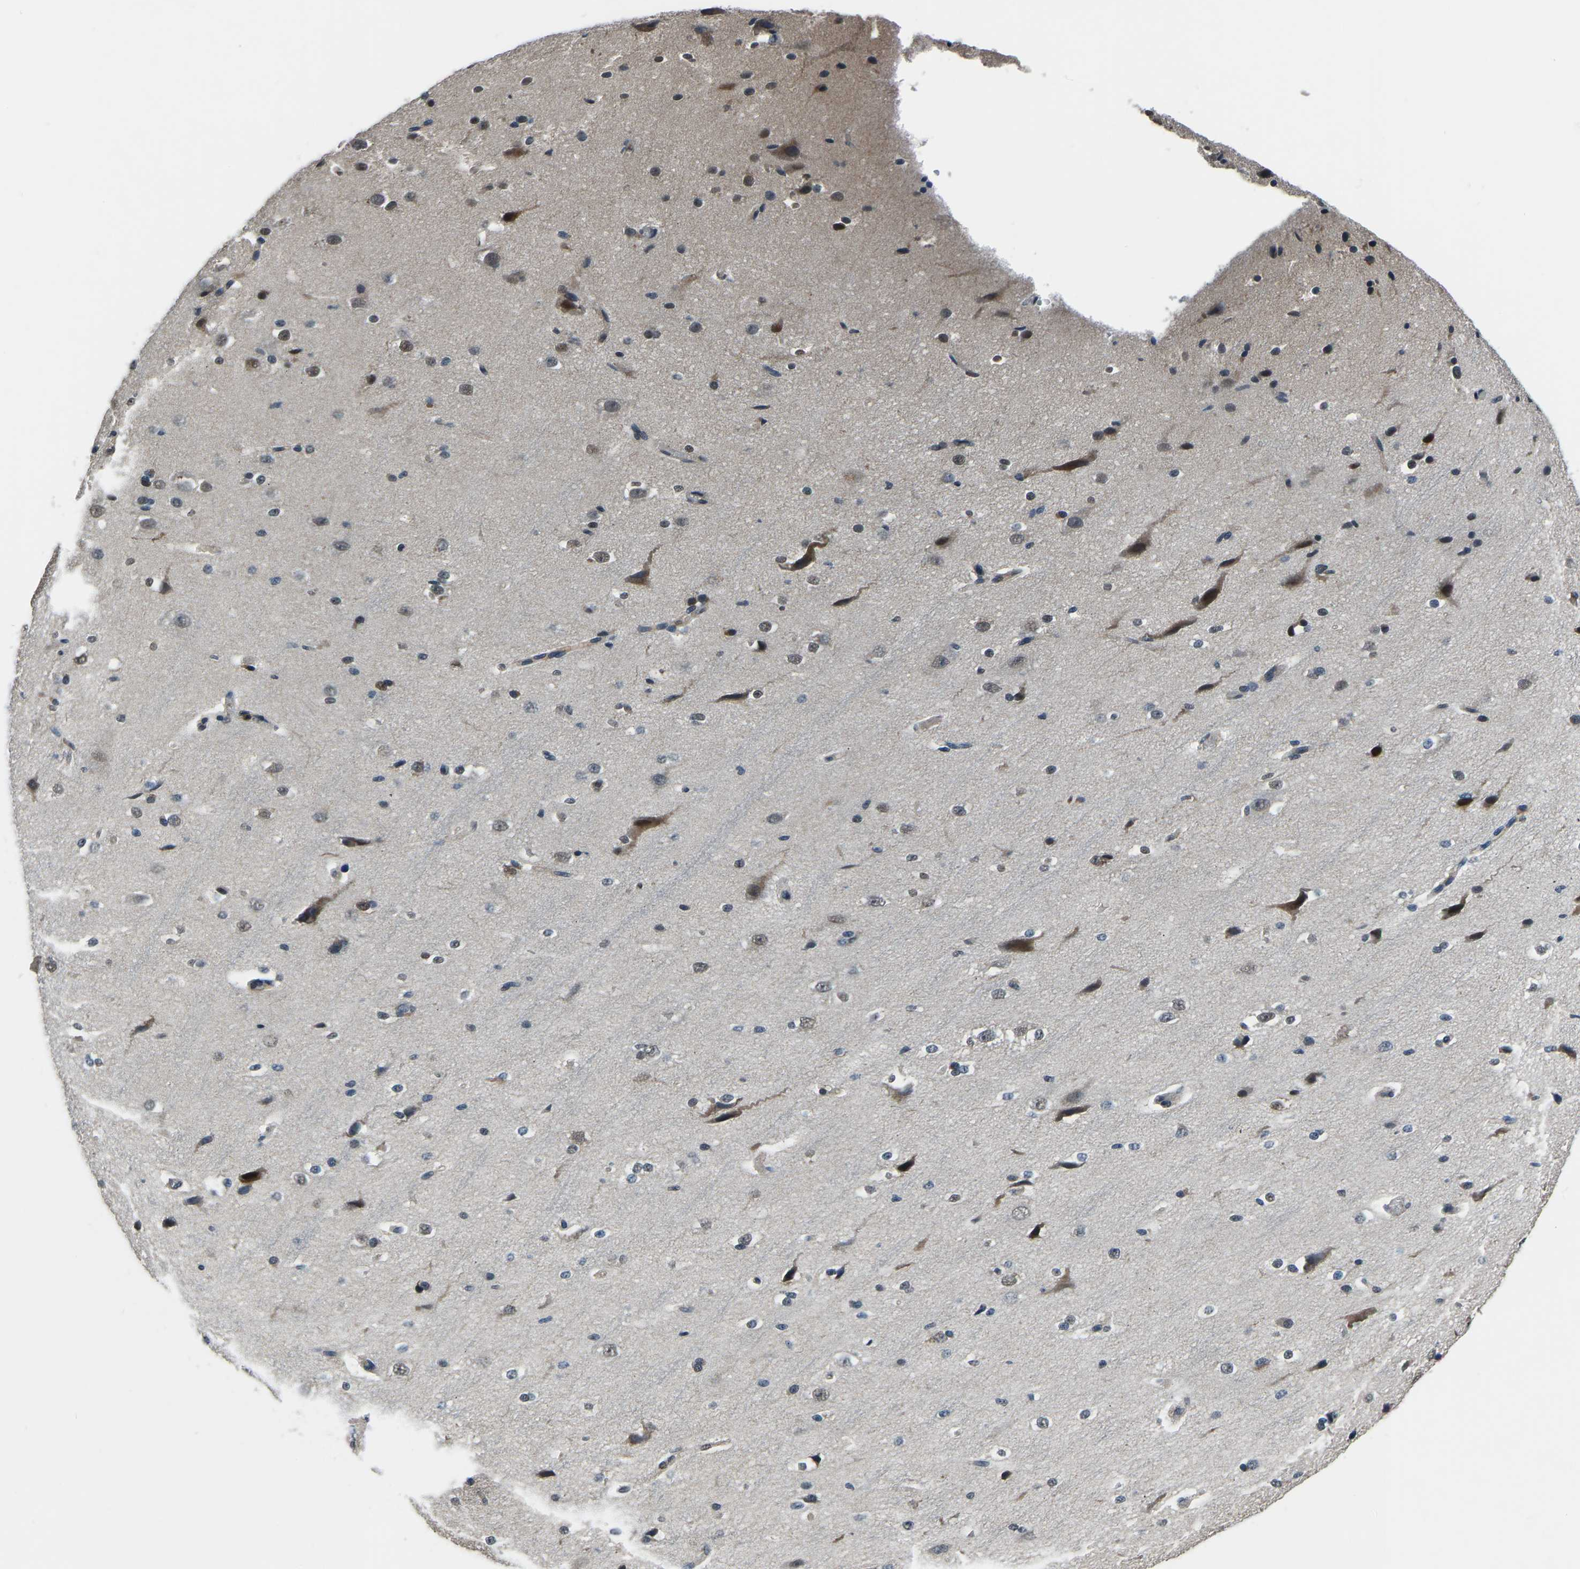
{"staining": {"intensity": "negative", "quantity": "none", "location": "none"}, "tissue": "cerebral cortex", "cell_type": "Endothelial cells", "image_type": "normal", "snomed": [{"axis": "morphology", "description": "Normal tissue, NOS"}, {"axis": "morphology", "description": "Developmental malformation"}, {"axis": "topography", "description": "Cerebral cortex"}], "caption": "A high-resolution photomicrograph shows IHC staining of benign cerebral cortex, which reveals no significant positivity in endothelial cells.", "gene": "FOS", "patient": {"sex": "female", "age": 30}}